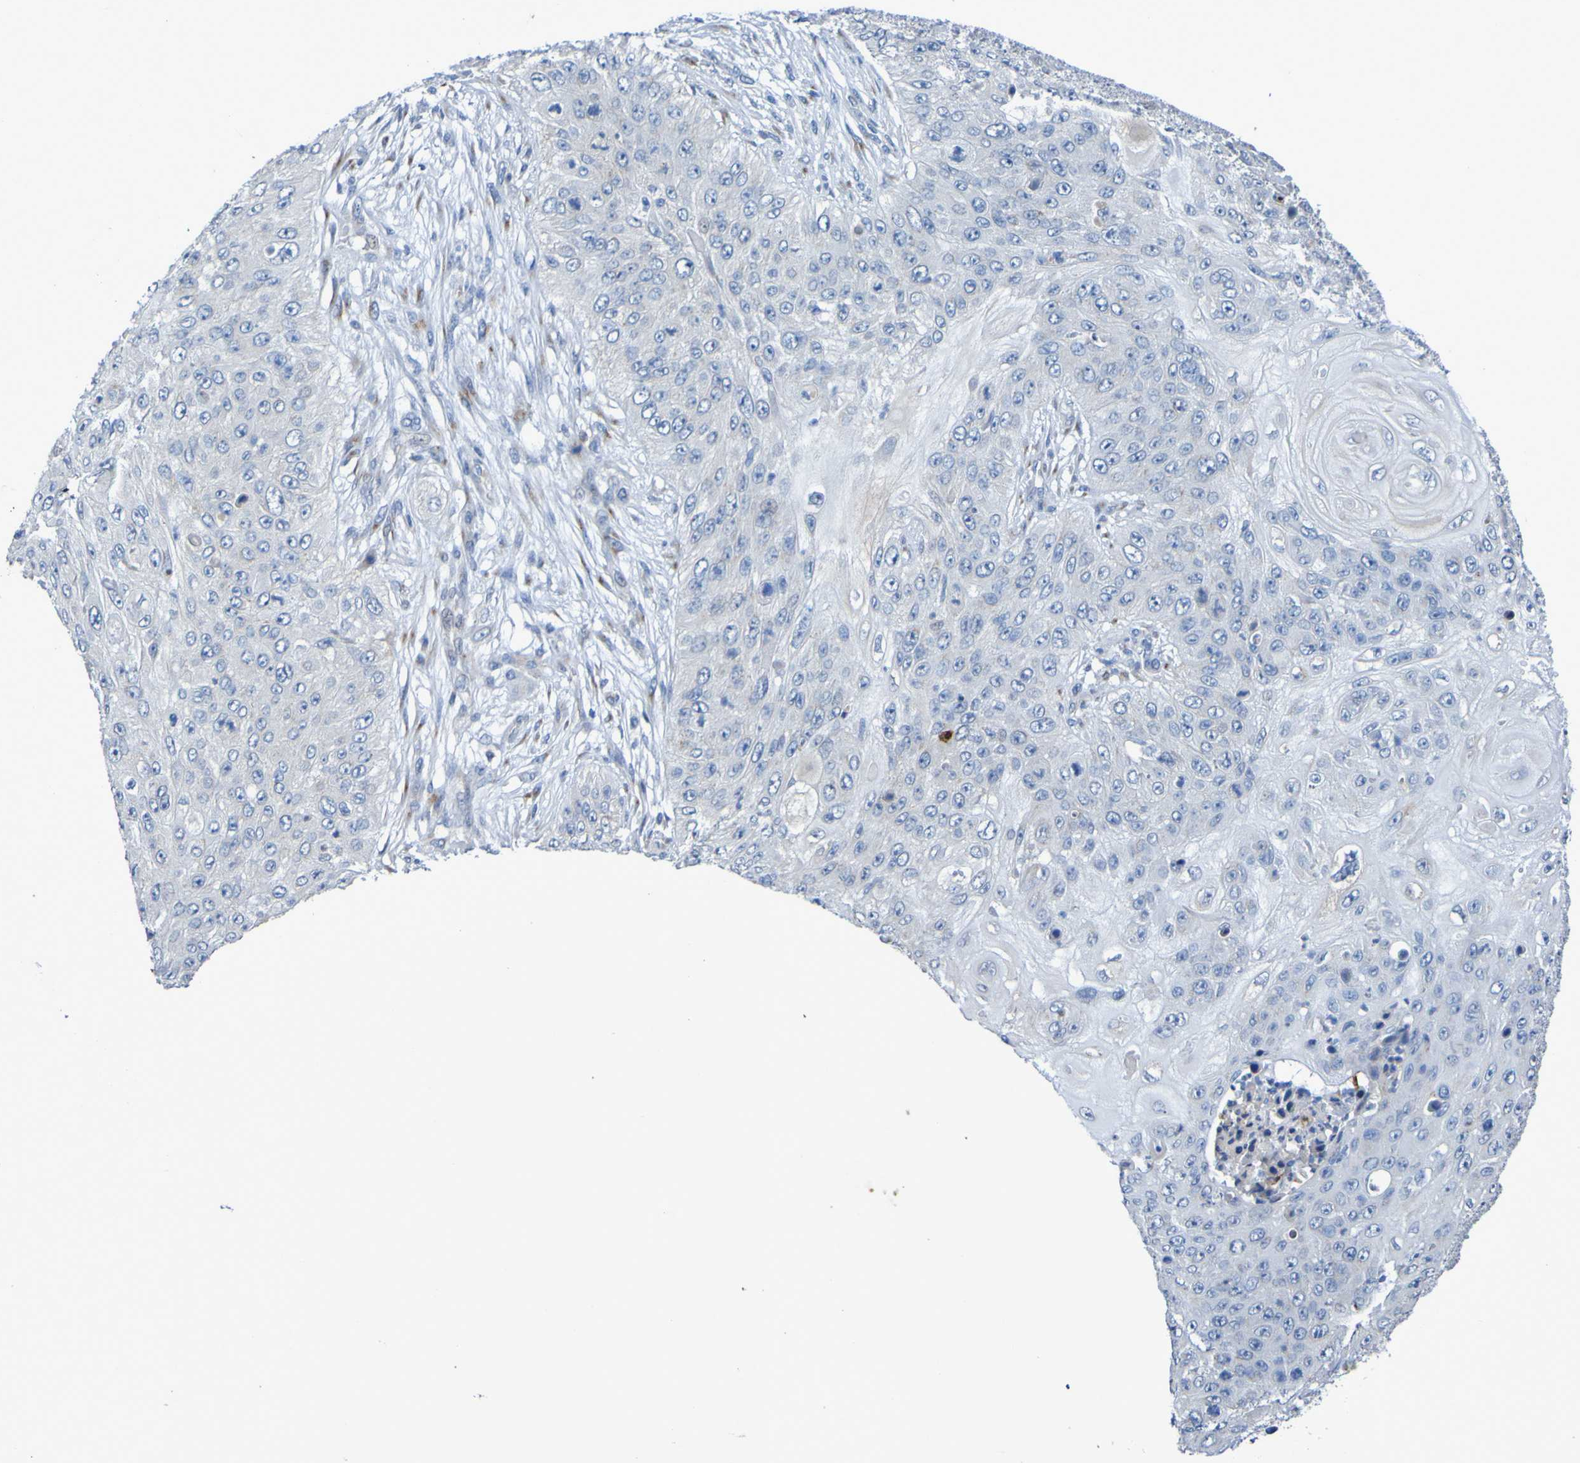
{"staining": {"intensity": "negative", "quantity": "none", "location": "none"}, "tissue": "skin cancer", "cell_type": "Tumor cells", "image_type": "cancer", "snomed": [{"axis": "morphology", "description": "Squamous cell carcinoma, NOS"}, {"axis": "topography", "description": "Skin"}], "caption": "DAB immunohistochemical staining of skin cancer (squamous cell carcinoma) demonstrates no significant expression in tumor cells. The staining is performed using DAB brown chromogen with nuclei counter-stained in using hematoxylin.", "gene": "C11orf24", "patient": {"sex": "female", "age": 80}}